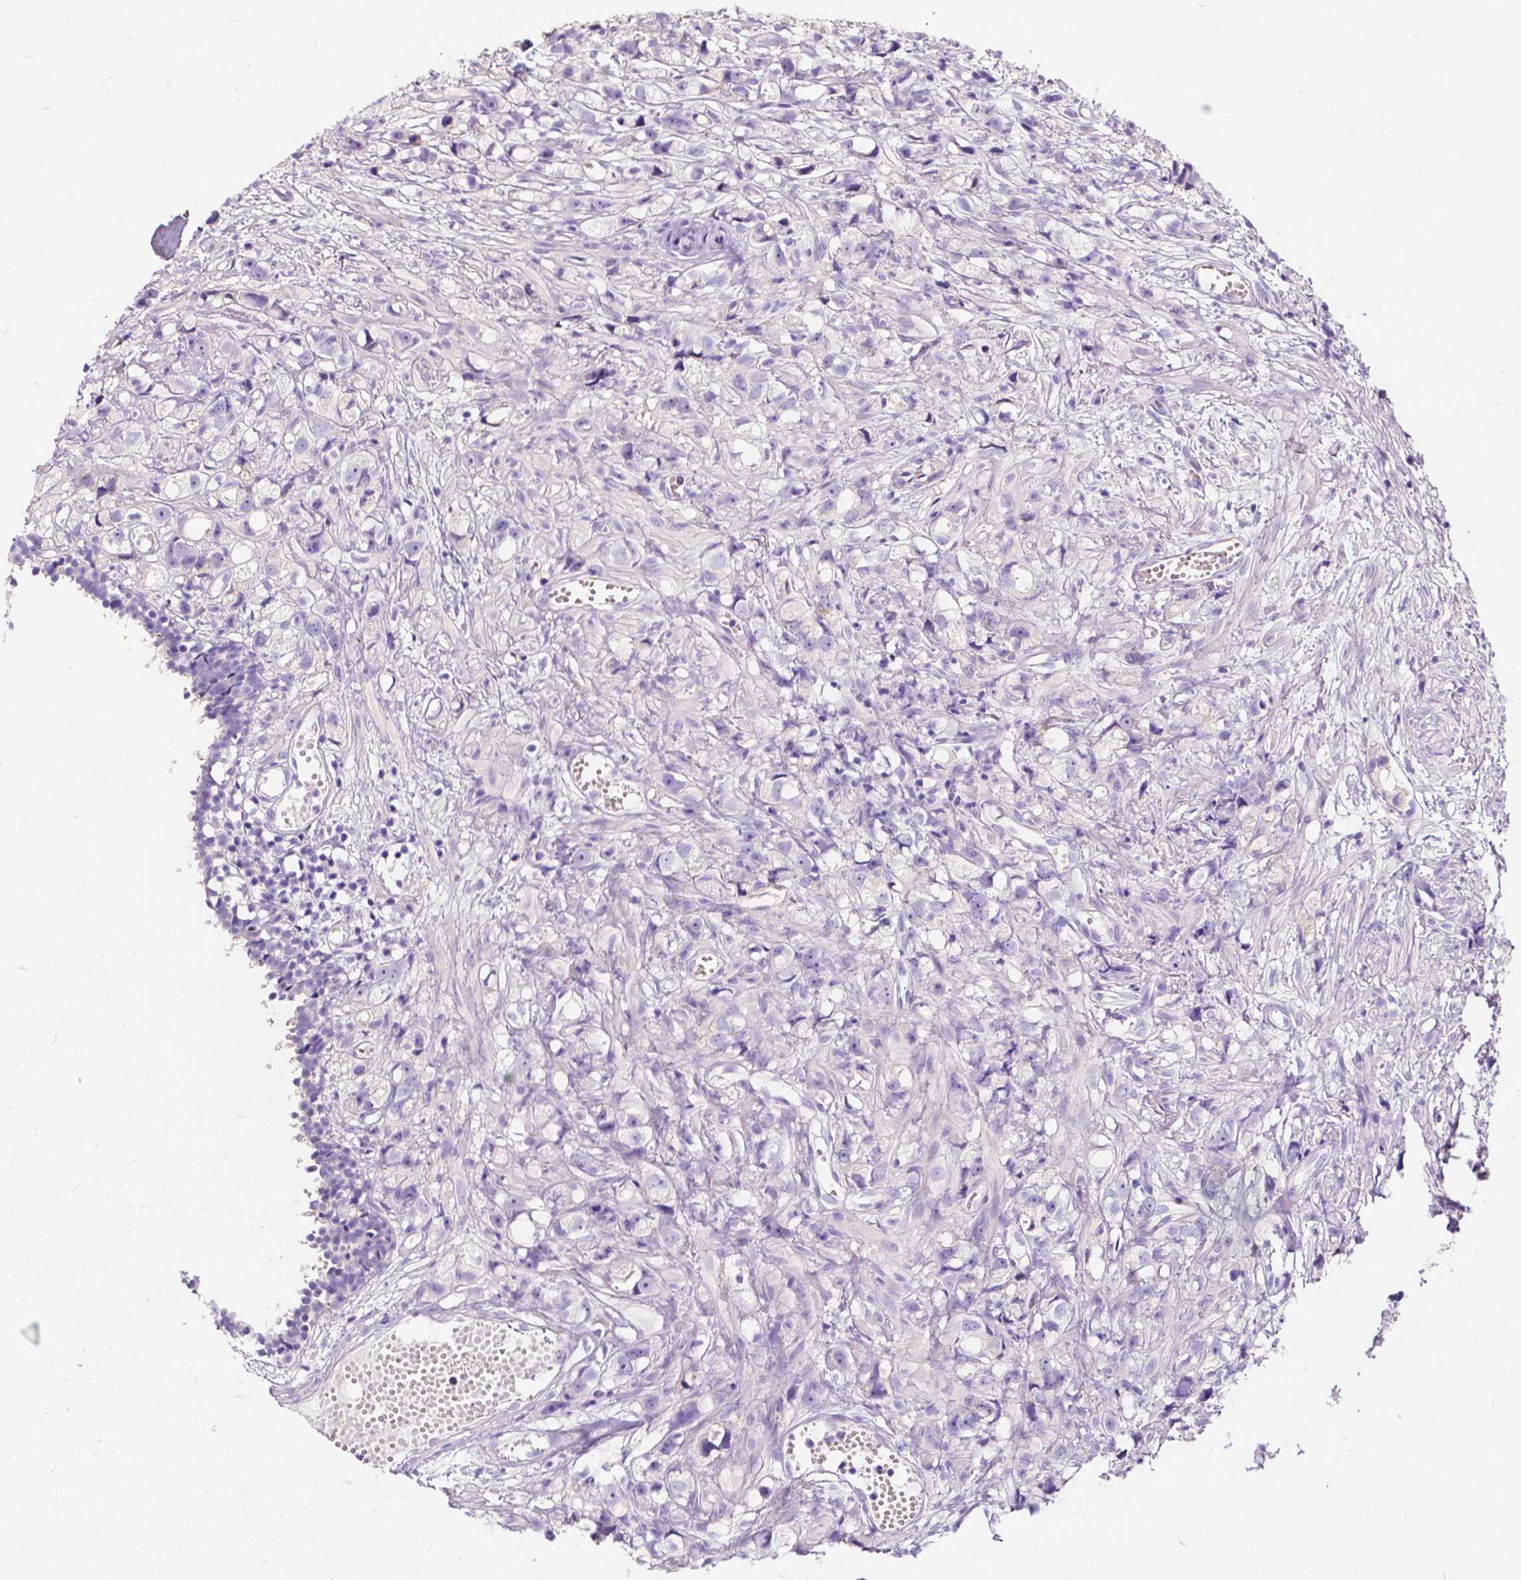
{"staining": {"intensity": "negative", "quantity": "none", "location": "none"}, "tissue": "prostate cancer", "cell_type": "Tumor cells", "image_type": "cancer", "snomed": [{"axis": "morphology", "description": "Adenocarcinoma, High grade"}, {"axis": "topography", "description": "Prostate"}], "caption": "Tumor cells show no significant positivity in prostate cancer (adenocarcinoma (high-grade)).", "gene": "CLSTN2", "patient": {"sex": "male", "age": 75}}